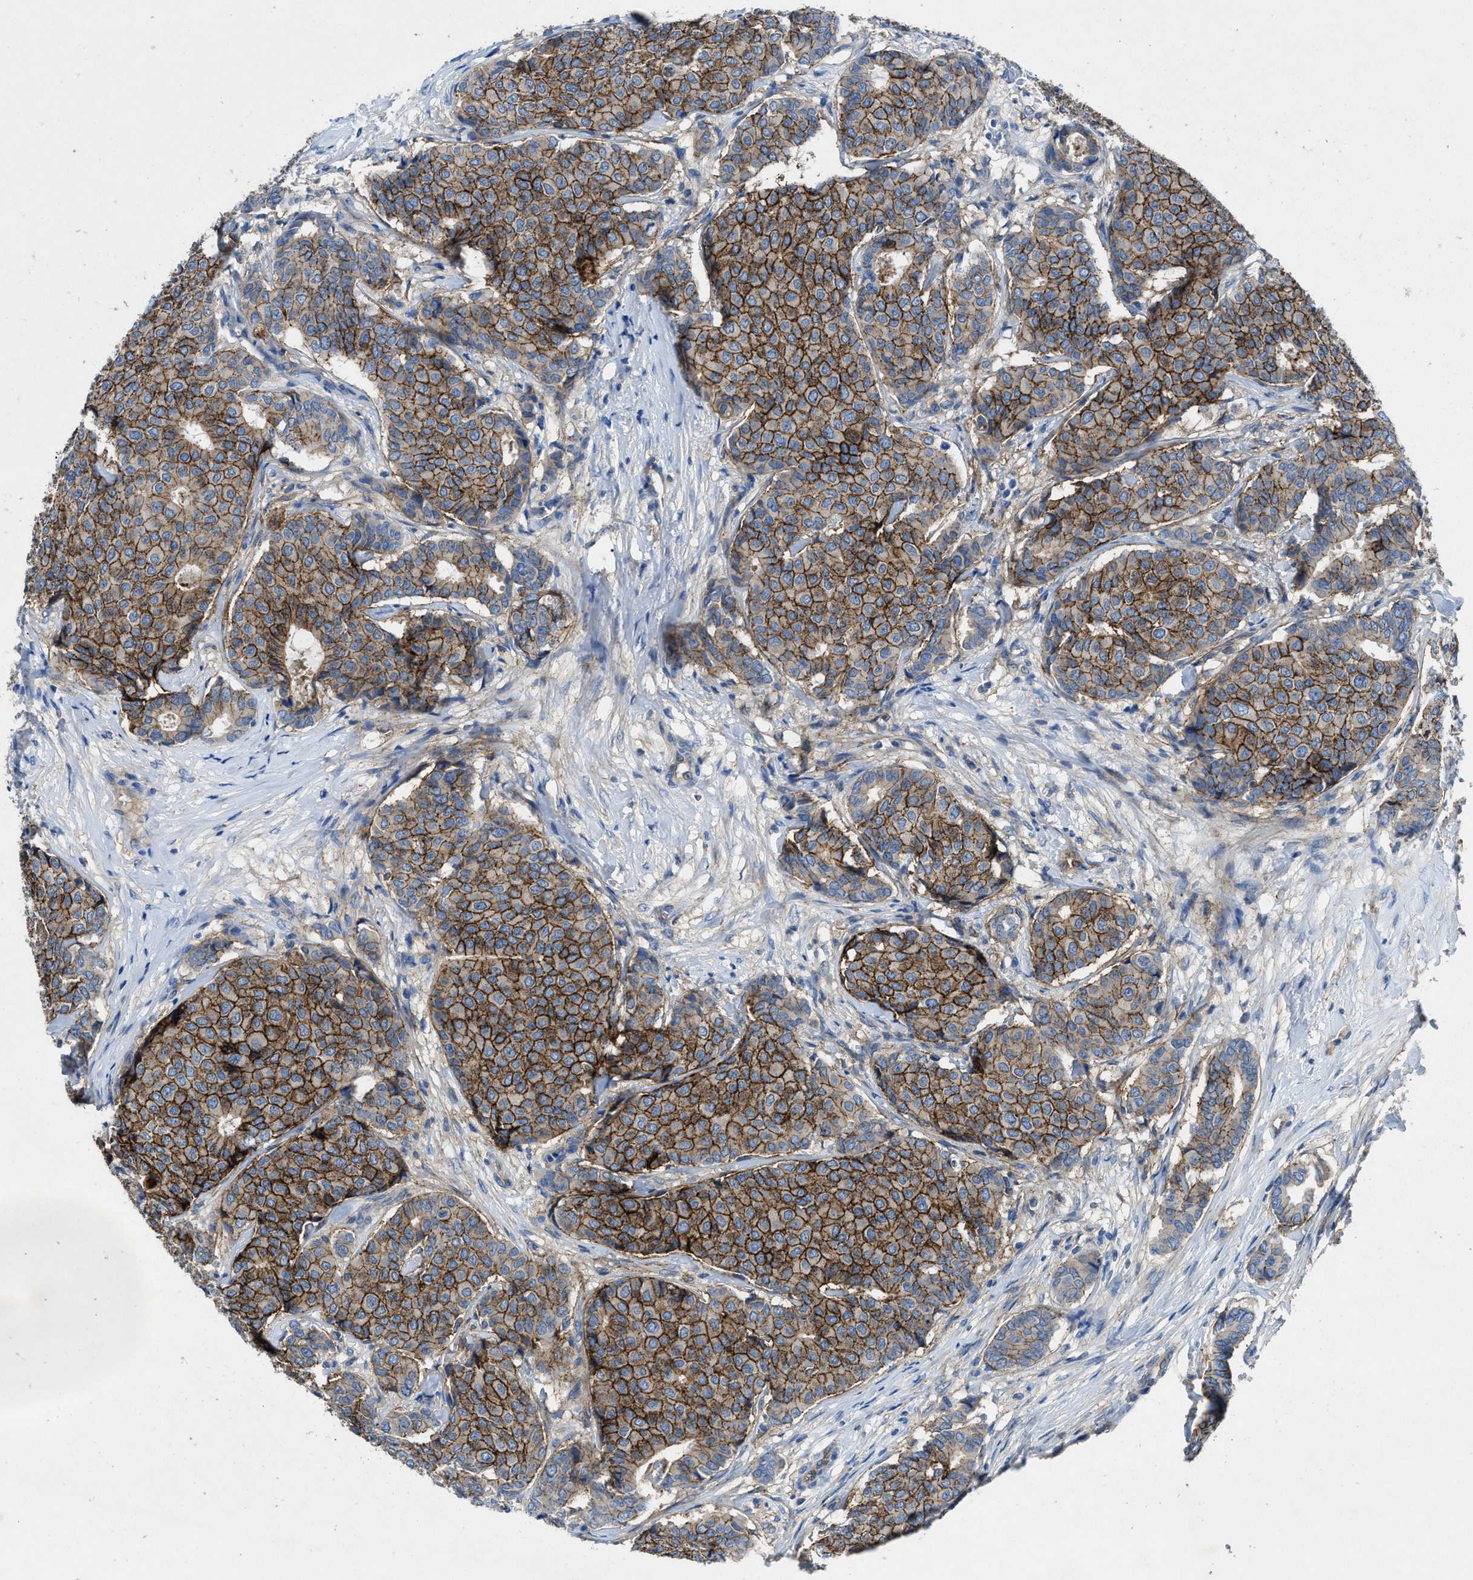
{"staining": {"intensity": "moderate", "quantity": ">75%", "location": "cytoplasmic/membranous"}, "tissue": "breast cancer", "cell_type": "Tumor cells", "image_type": "cancer", "snomed": [{"axis": "morphology", "description": "Duct carcinoma"}, {"axis": "topography", "description": "Breast"}], "caption": "Approximately >75% of tumor cells in breast cancer (intraductal carcinoma) exhibit moderate cytoplasmic/membranous protein staining as visualized by brown immunohistochemical staining.", "gene": "PTGFRN", "patient": {"sex": "female", "age": 75}}